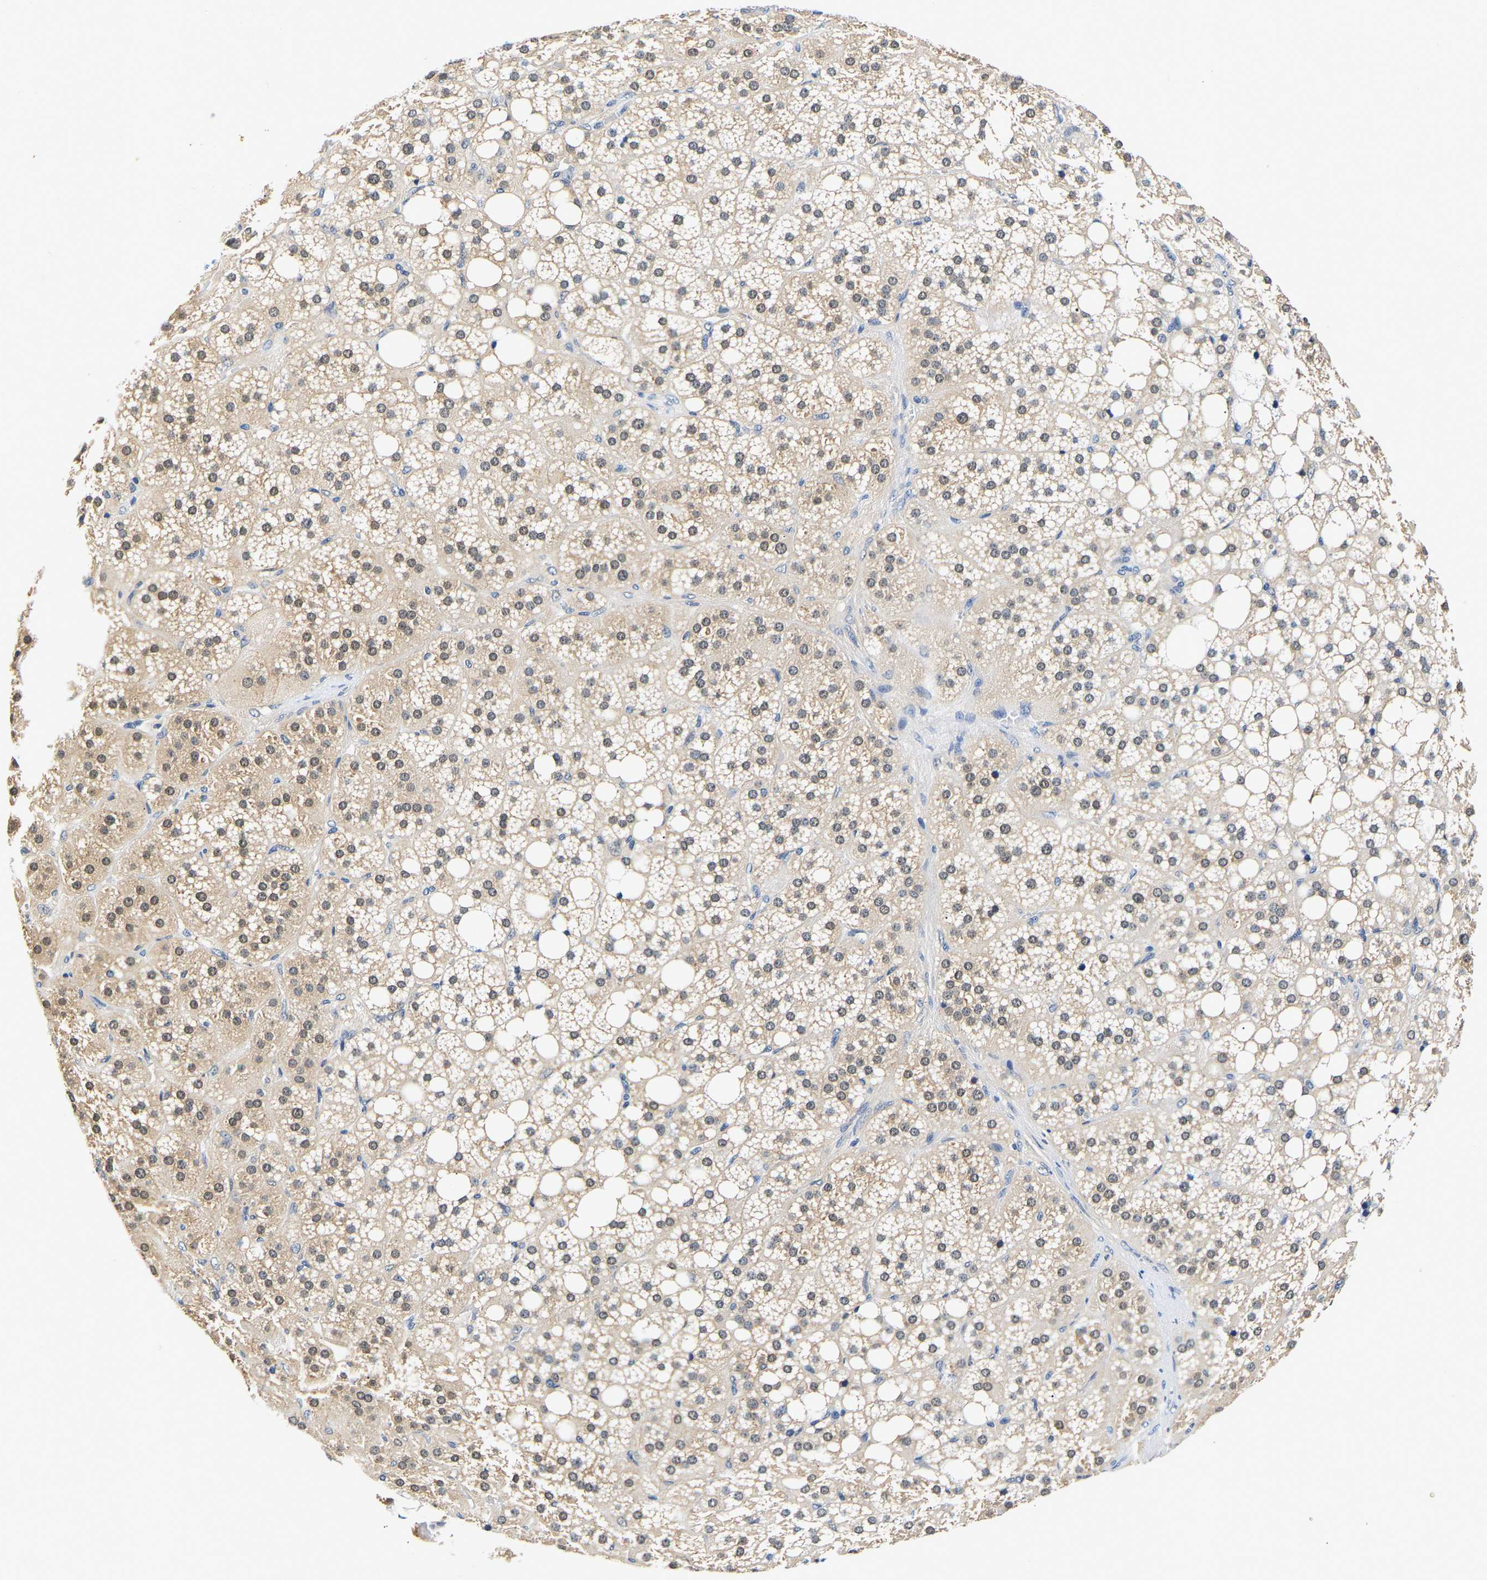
{"staining": {"intensity": "weak", "quantity": ">75%", "location": "cytoplasmic/membranous,nuclear"}, "tissue": "adrenal gland", "cell_type": "Glandular cells", "image_type": "normal", "snomed": [{"axis": "morphology", "description": "Normal tissue, NOS"}, {"axis": "topography", "description": "Adrenal gland"}], "caption": "Immunohistochemical staining of benign adrenal gland displays weak cytoplasmic/membranous,nuclear protein expression in approximately >75% of glandular cells.", "gene": "UCHL3", "patient": {"sex": "female", "age": 59}}